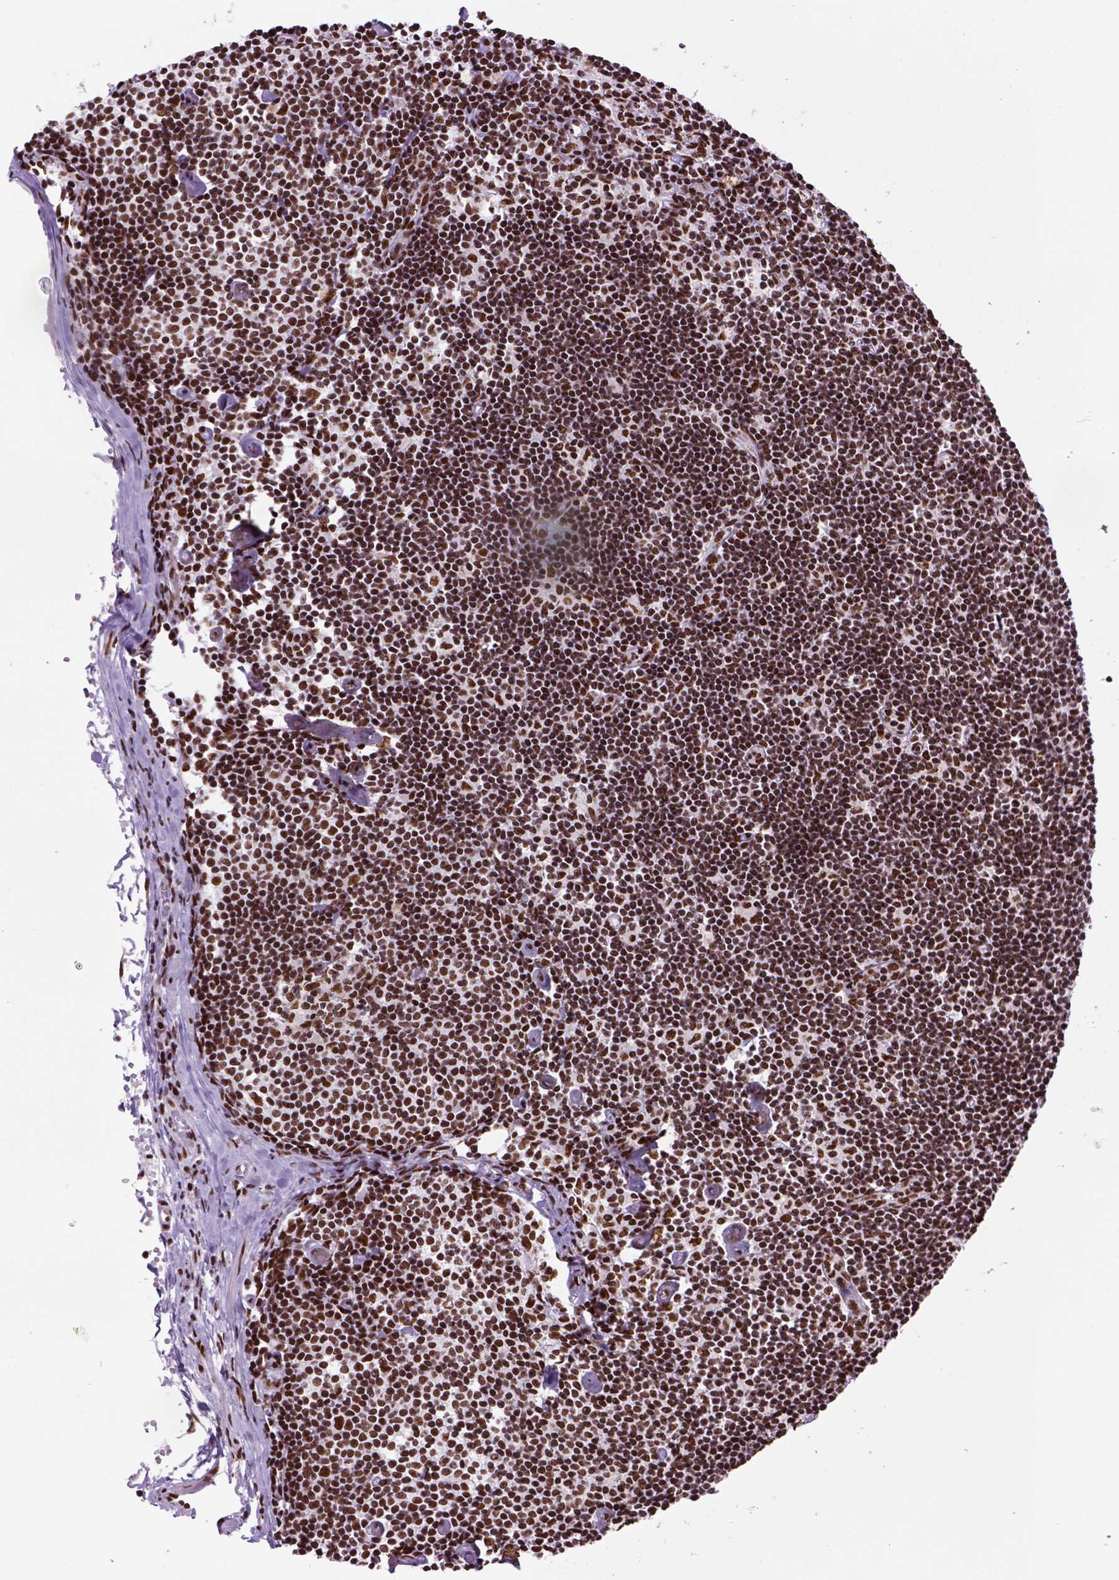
{"staining": {"intensity": "strong", "quantity": ">75%", "location": "nuclear"}, "tissue": "lymph node", "cell_type": "Germinal center cells", "image_type": "normal", "snomed": [{"axis": "morphology", "description": "Normal tissue, NOS"}, {"axis": "topography", "description": "Lymph node"}], "caption": "Brown immunohistochemical staining in unremarkable lymph node shows strong nuclear positivity in approximately >75% of germinal center cells. Using DAB (brown) and hematoxylin (blue) stains, captured at high magnification using brightfield microscopy.", "gene": "NSMCE2", "patient": {"sex": "female", "age": 42}}